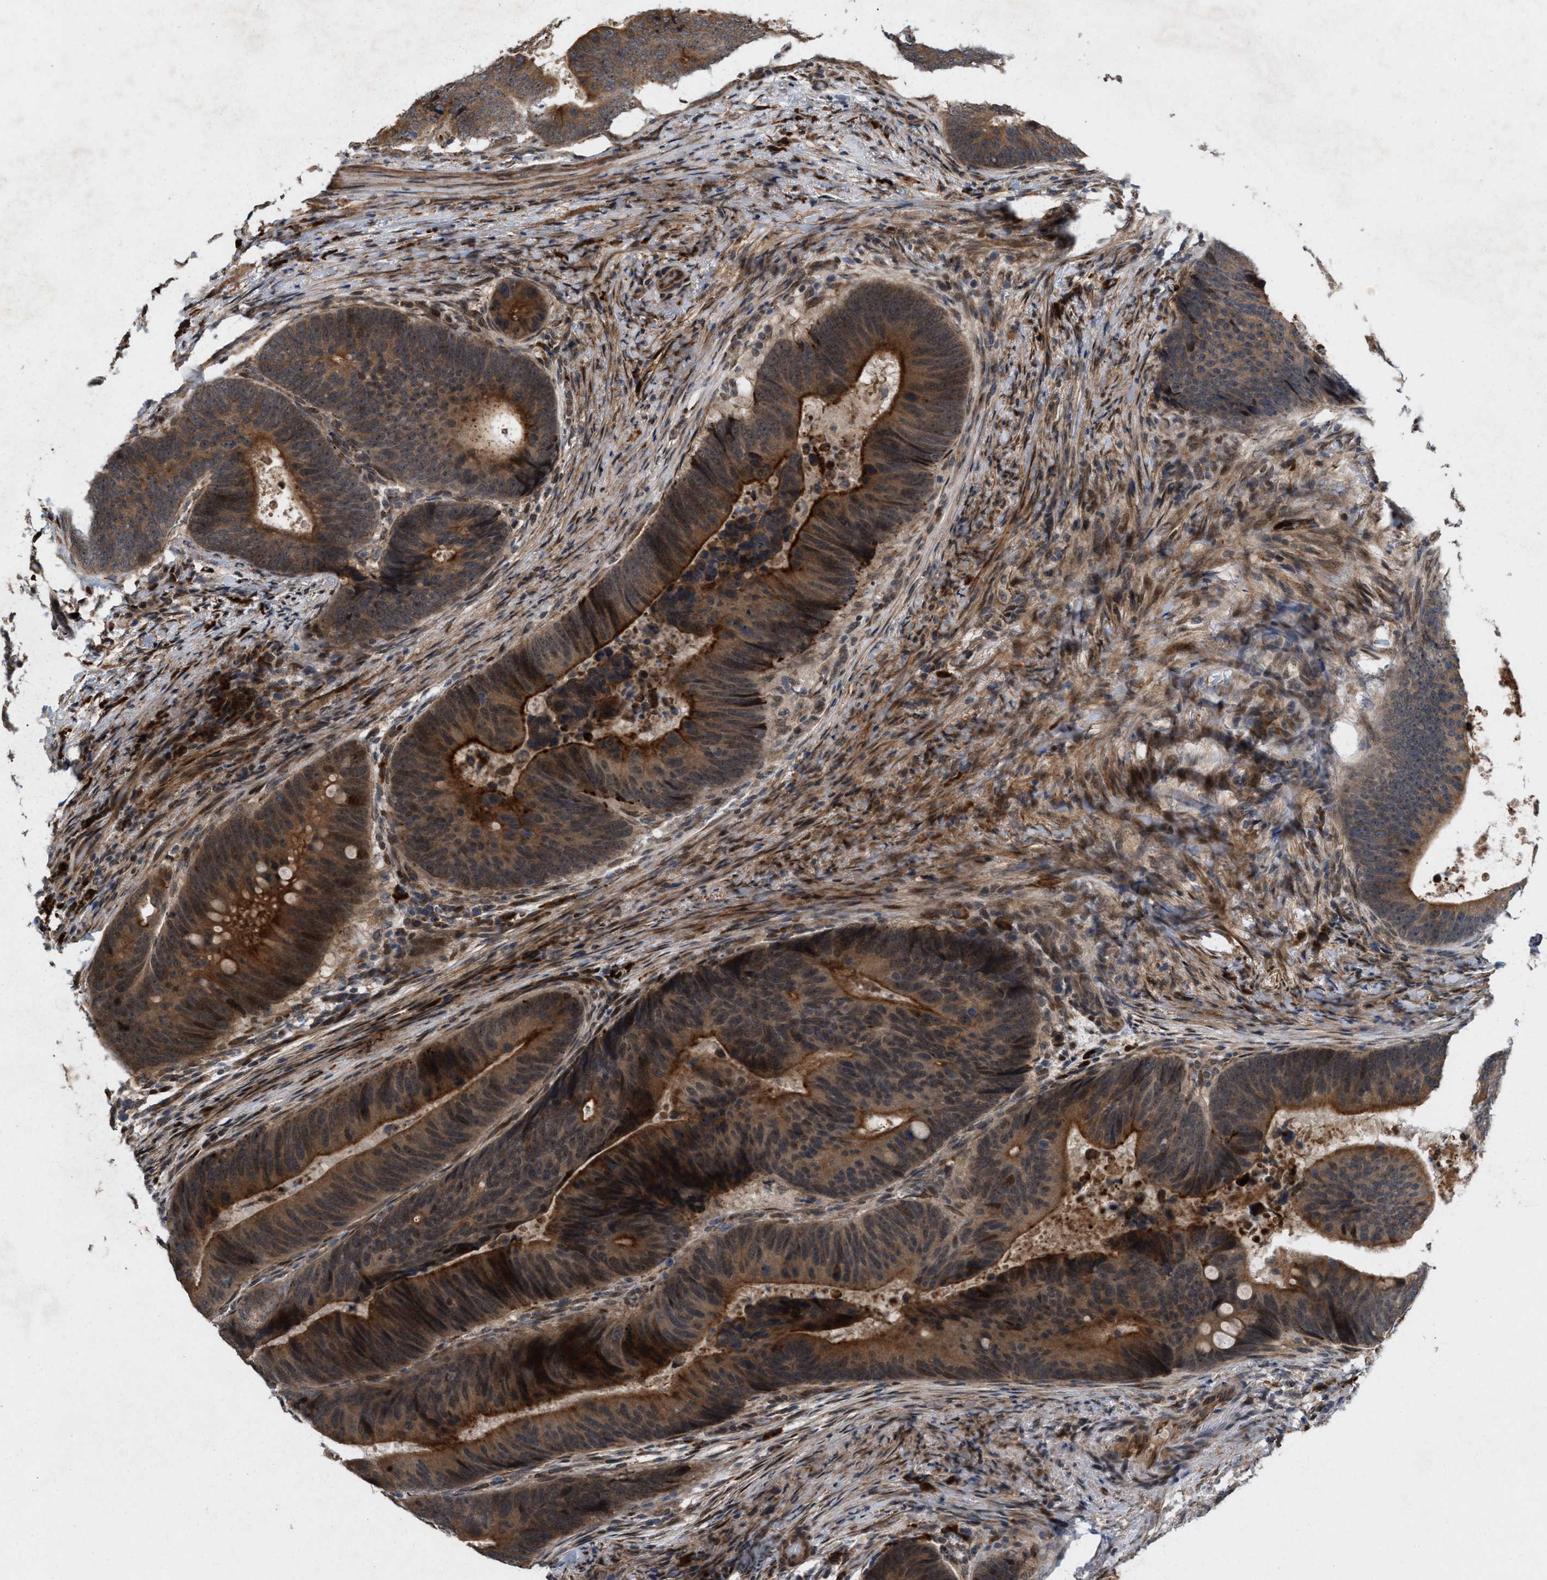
{"staining": {"intensity": "strong", "quantity": ">75%", "location": "cytoplasmic/membranous"}, "tissue": "colorectal cancer", "cell_type": "Tumor cells", "image_type": "cancer", "snomed": [{"axis": "morphology", "description": "Adenocarcinoma, NOS"}, {"axis": "topography", "description": "Colon"}], "caption": "Tumor cells display strong cytoplasmic/membranous expression in about >75% of cells in colorectal cancer (adenocarcinoma).", "gene": "MFSD6", "patient": {"sex": "male", "age": 56}}